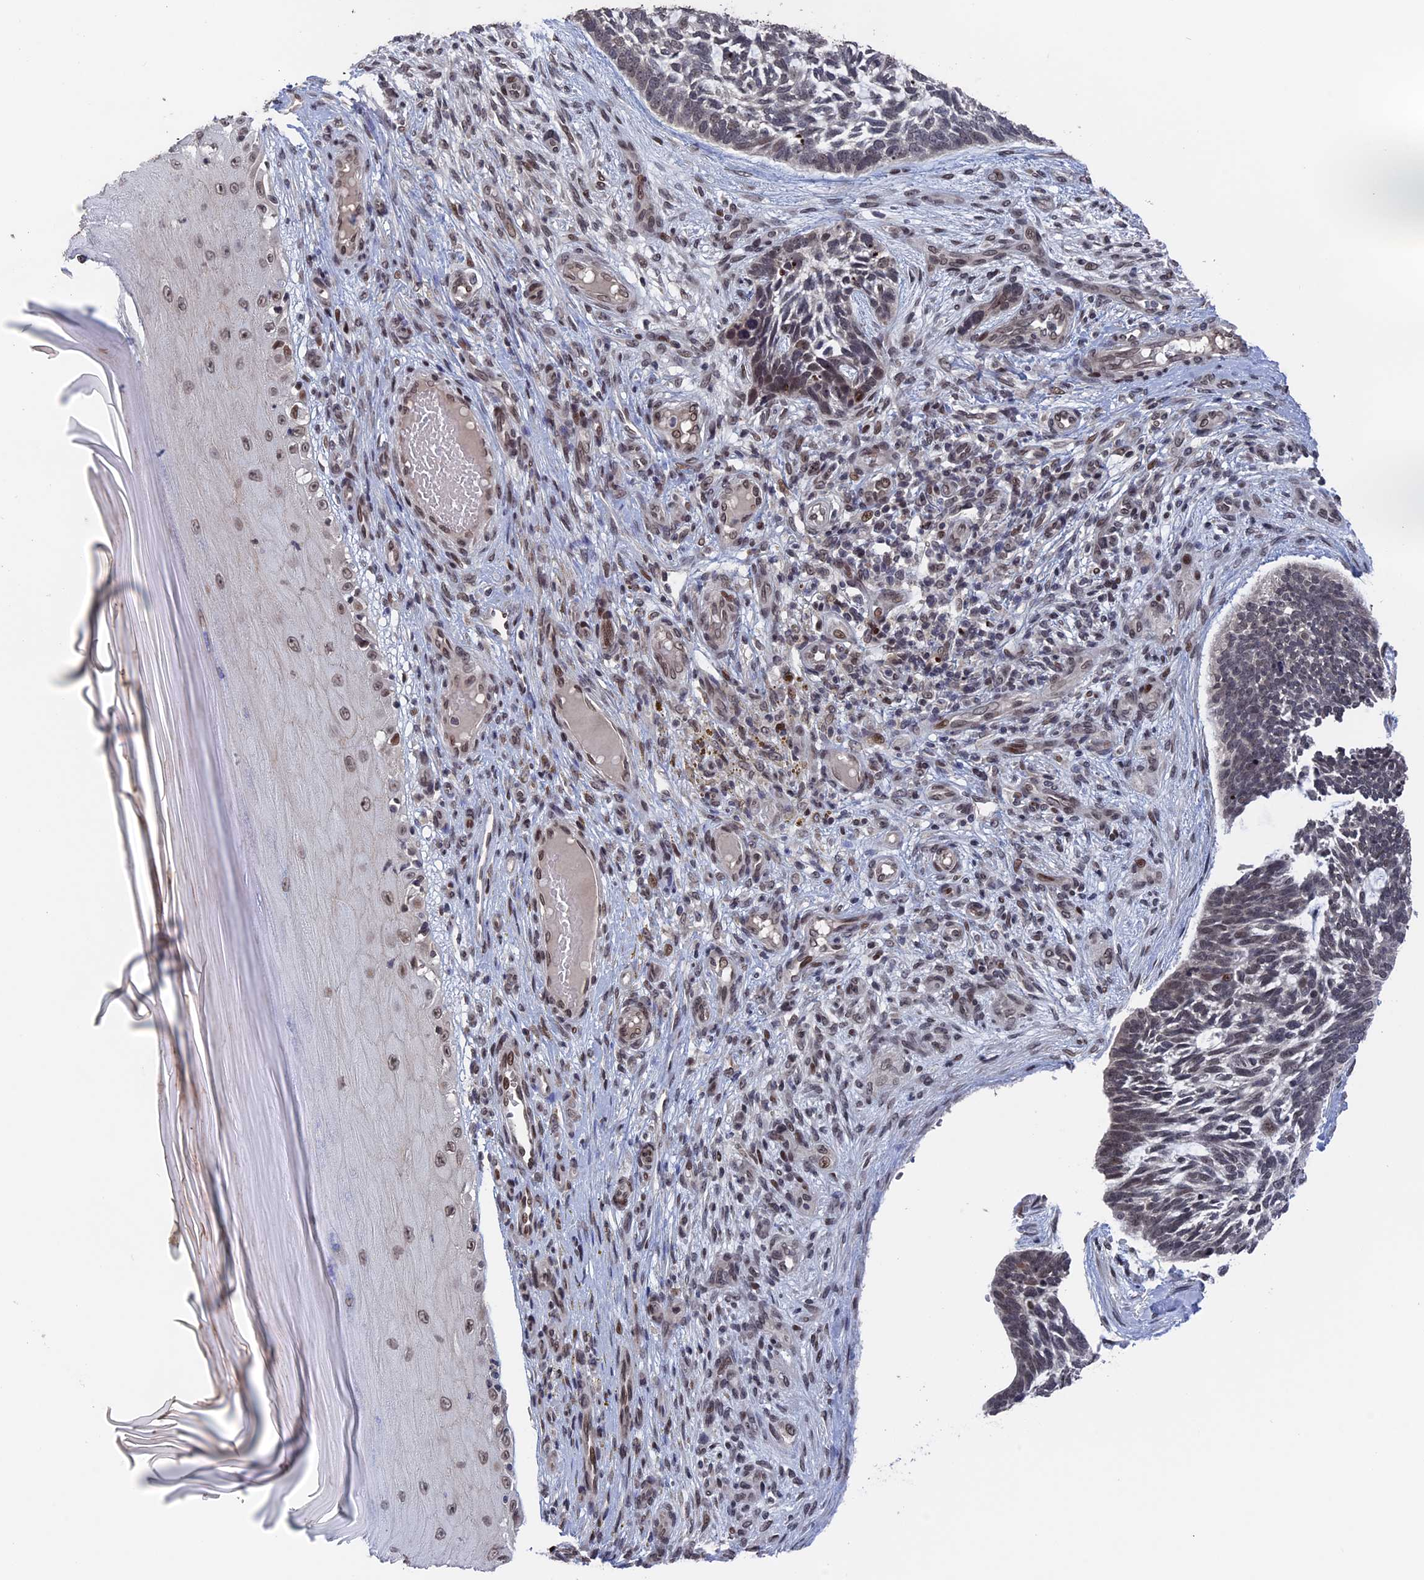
{"staining": {"intensity": "weak", "quantity": "<25%", "location": "nuclear"}, "tissue": "skin cancer", "cell_type": "Tumor cells", "image_type": "cancer", "snomed": [{"axis": "morphology", "description": "Basal cell carcinoma"}, {"axis": "topography", "description": "Skin"}], "caption": "Immunohistochemical staining of basal cell carcinoma (skin) demonstrates no significant staining in tumor cells. (DAB (3,3'-diaminobenzidine) immunohistochemistry with hematoxylin counter stain).", "gene": "NR2C2AP", "patient": {"sex": "male", "age": 88}}